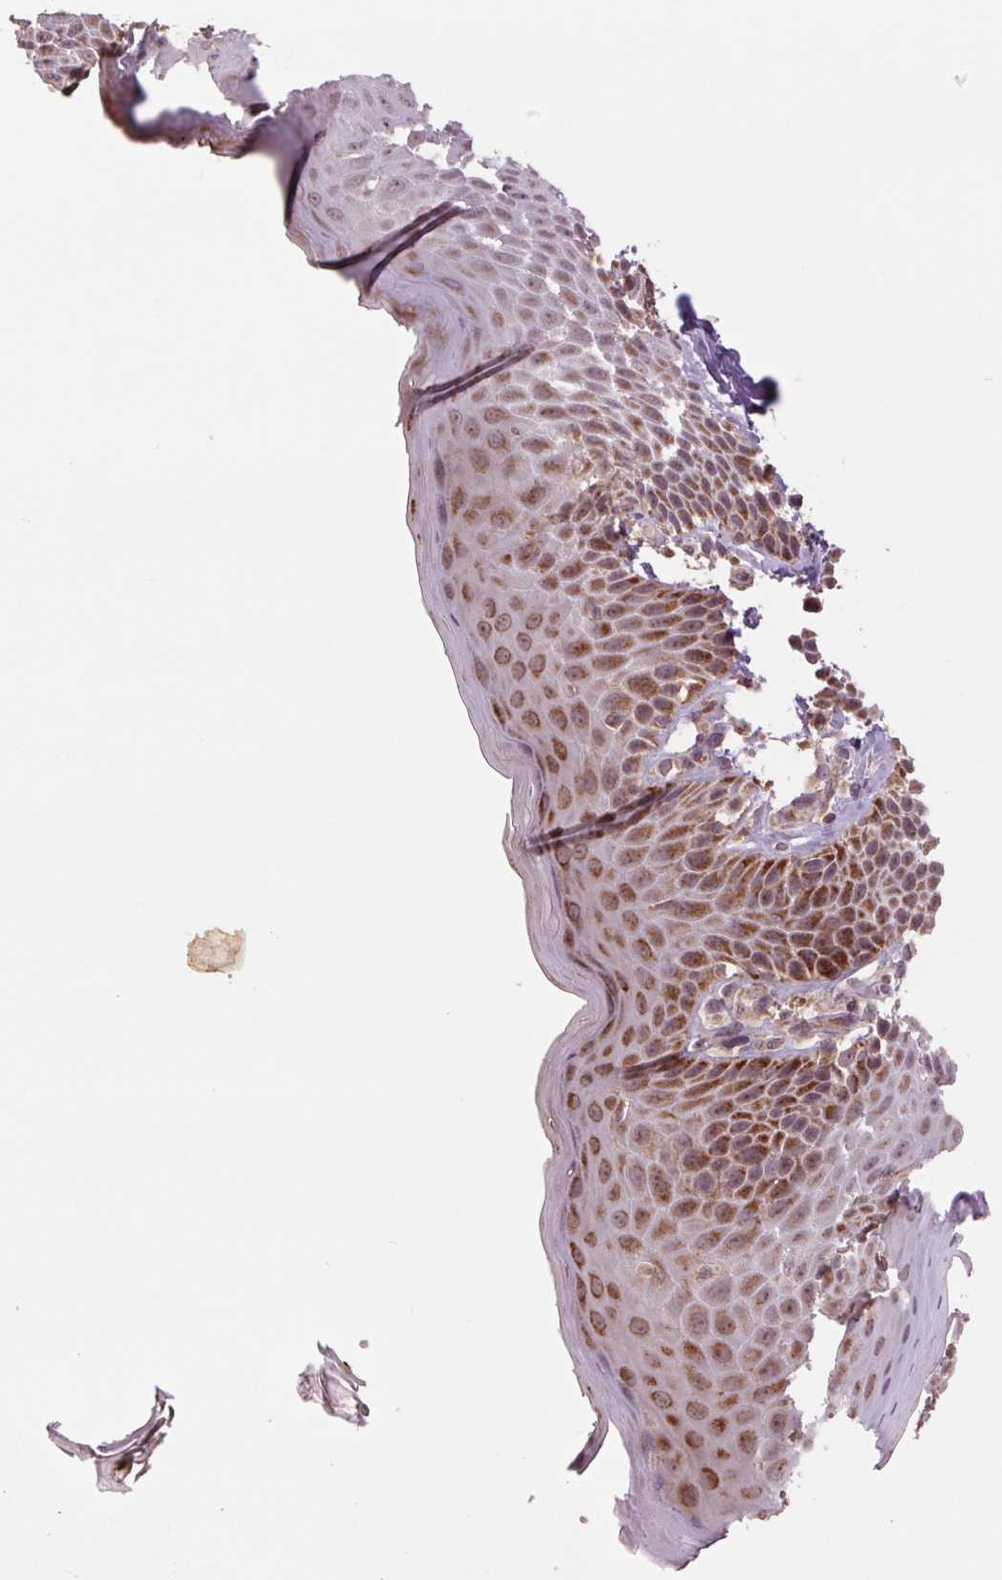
{"staining": {"intensity": "moderate", "quantity": "25%-75%", "location": "cytoplasmic/membranous,nuclear"}, "tissue": "skin", "cell_type": "Epidermal cells", "image_type": "normal", "snomed": [{"axis": "morphology", "description": "Normal tissue, NOS"}, {"axis": "topography", "description": "Peripheral nerve tissue"}], "caption": "An IHC micrograph of normal tissue is shown. Protein staining in brown highlights moderate cytoplasmic/membranous,nuclear positivity in skin within epidermal cells.", "gene": "TMEM160", "patient": {"sex": "male", "age": 51}}